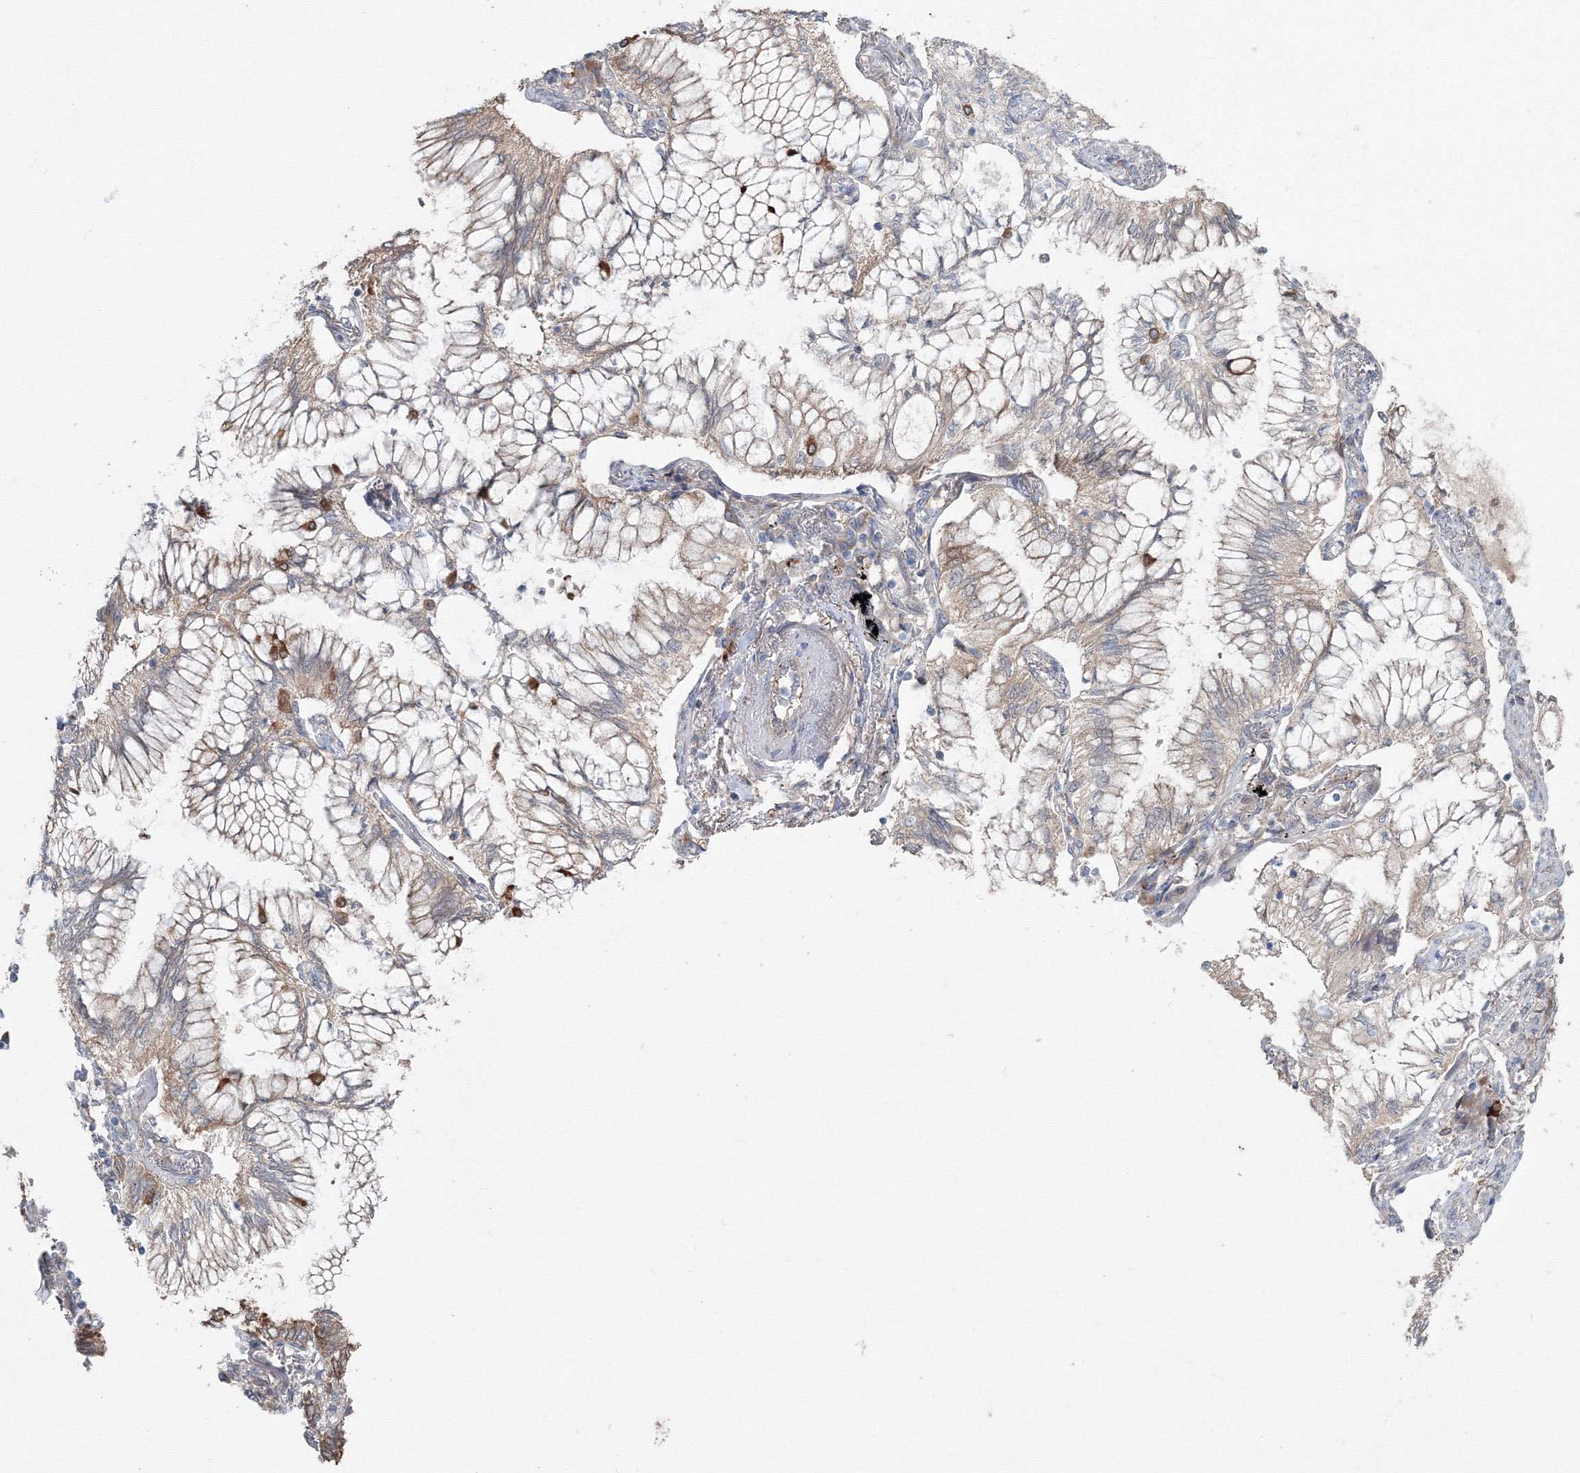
{"staining": {"intensity": "moderate", "quantity": "<25%", "location": "cytoplasmic/membranous"}, "tissue": "lung cancer", "cell_type": "Tumor cells", "image_type": "cancer", "snomed": [{"axis": "morphology", "description": "Adenocarcinoma, NOS"}, {"axis": "topography", "description": "Lung"}], "caption": "Tumor cells reveal low levels of moderate cytoplasmic/membranous expression in about <25% of cells in adenocarcinoma (lung).", "gene": "MKRN2", "patient": {"sex": "female", "age": 70}}